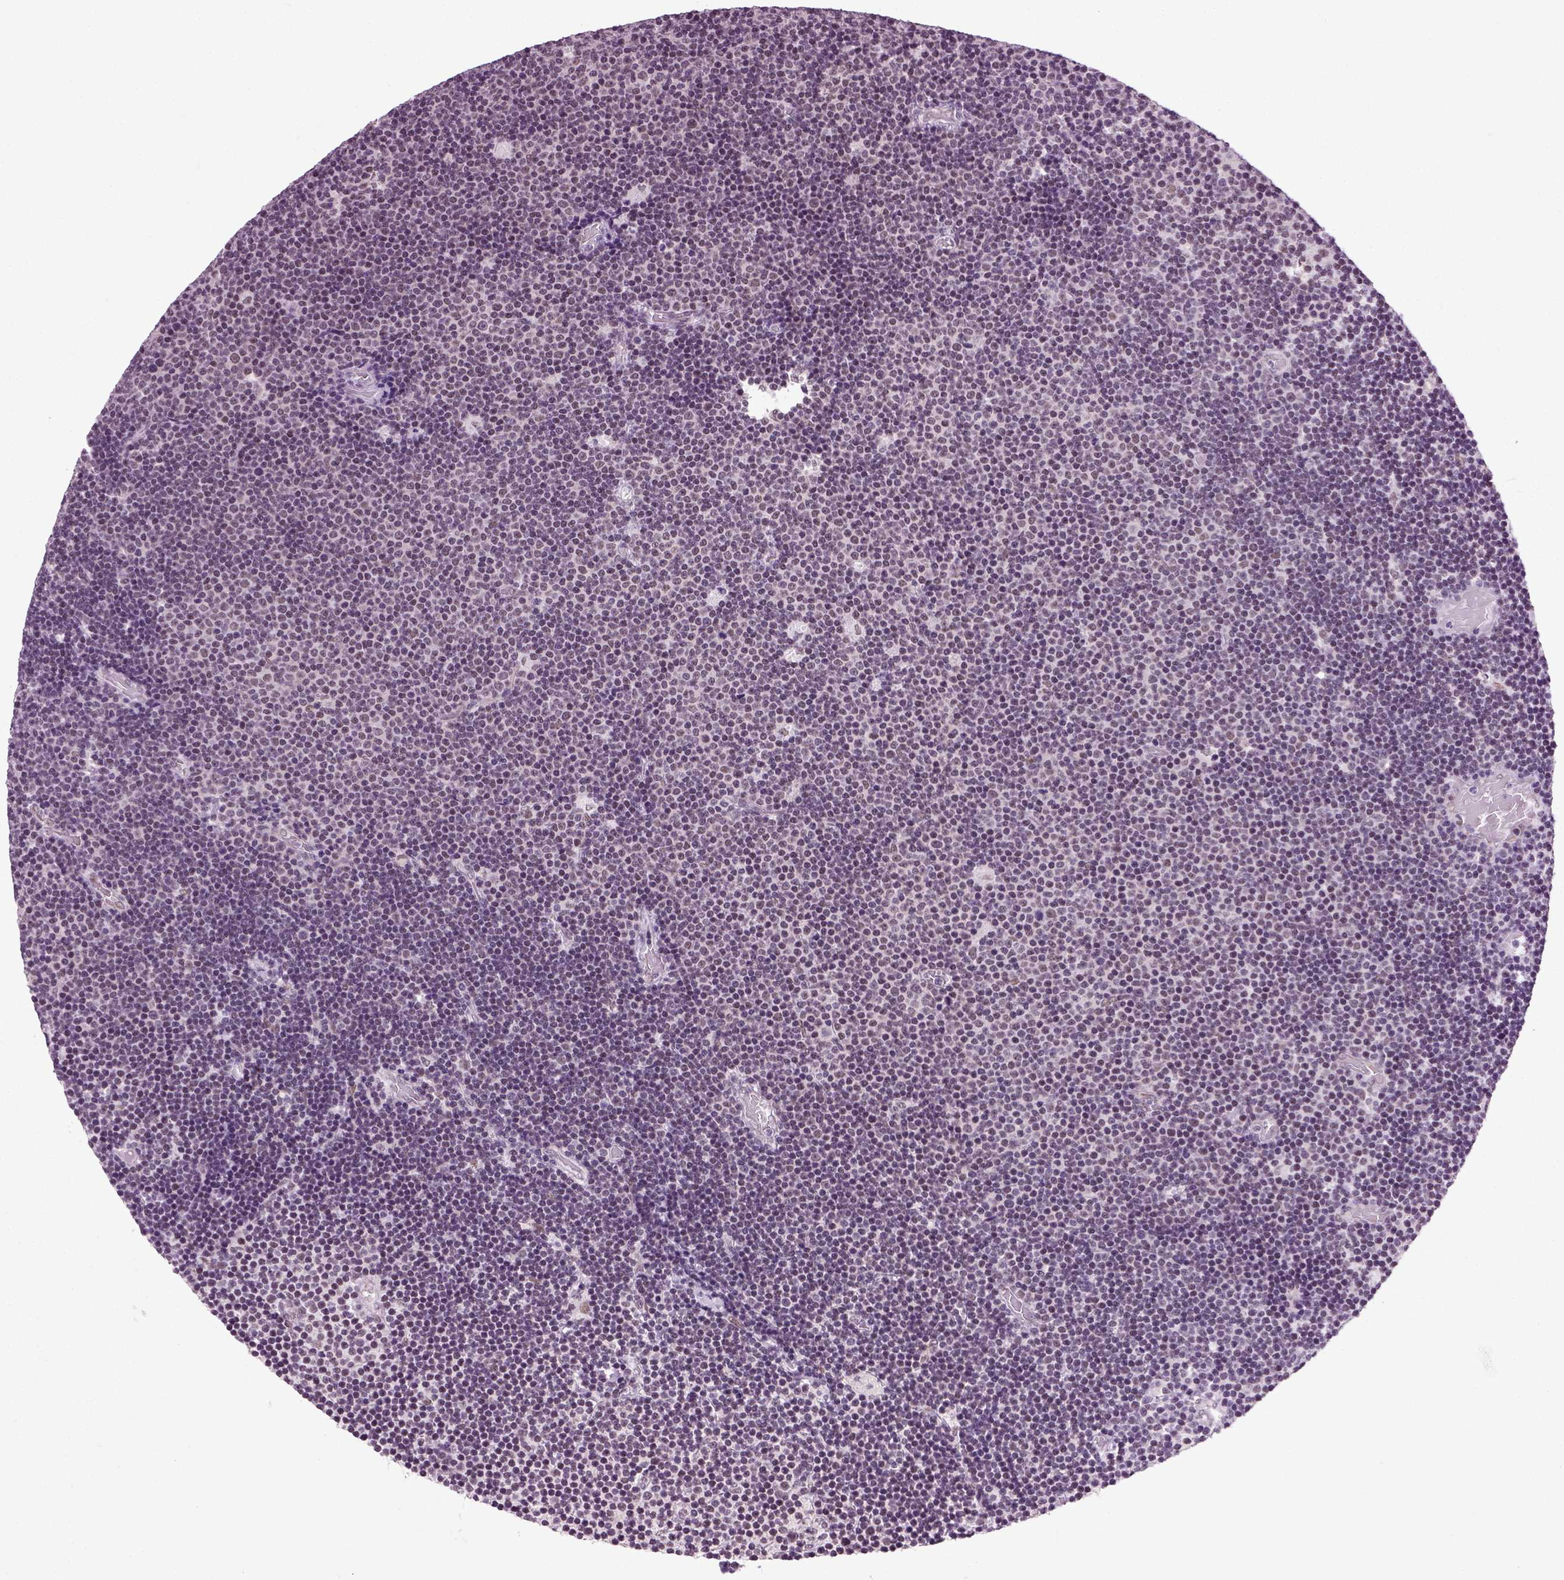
{"staining": {"intensity": "negative", "quantity": "none", "location": "none"}, "tissue": "lymphoma", "cell_type": "Tumor cells", "image_type": "cancer", "snomed": [{"axis": "morphology", "description": "Malignant lymphoma, non-Hodgkin's type, Low grade"}, {"axis": "topography", "description": "Brain"}], "caption": "Malignant lymphoma, non-Hodgkin's type (low-grade) was stained to show a protein in brown. There is no significant positivity in tumor cells.", "gene": "RCOR3", "patient": {"sex": "female", "age": 66}}